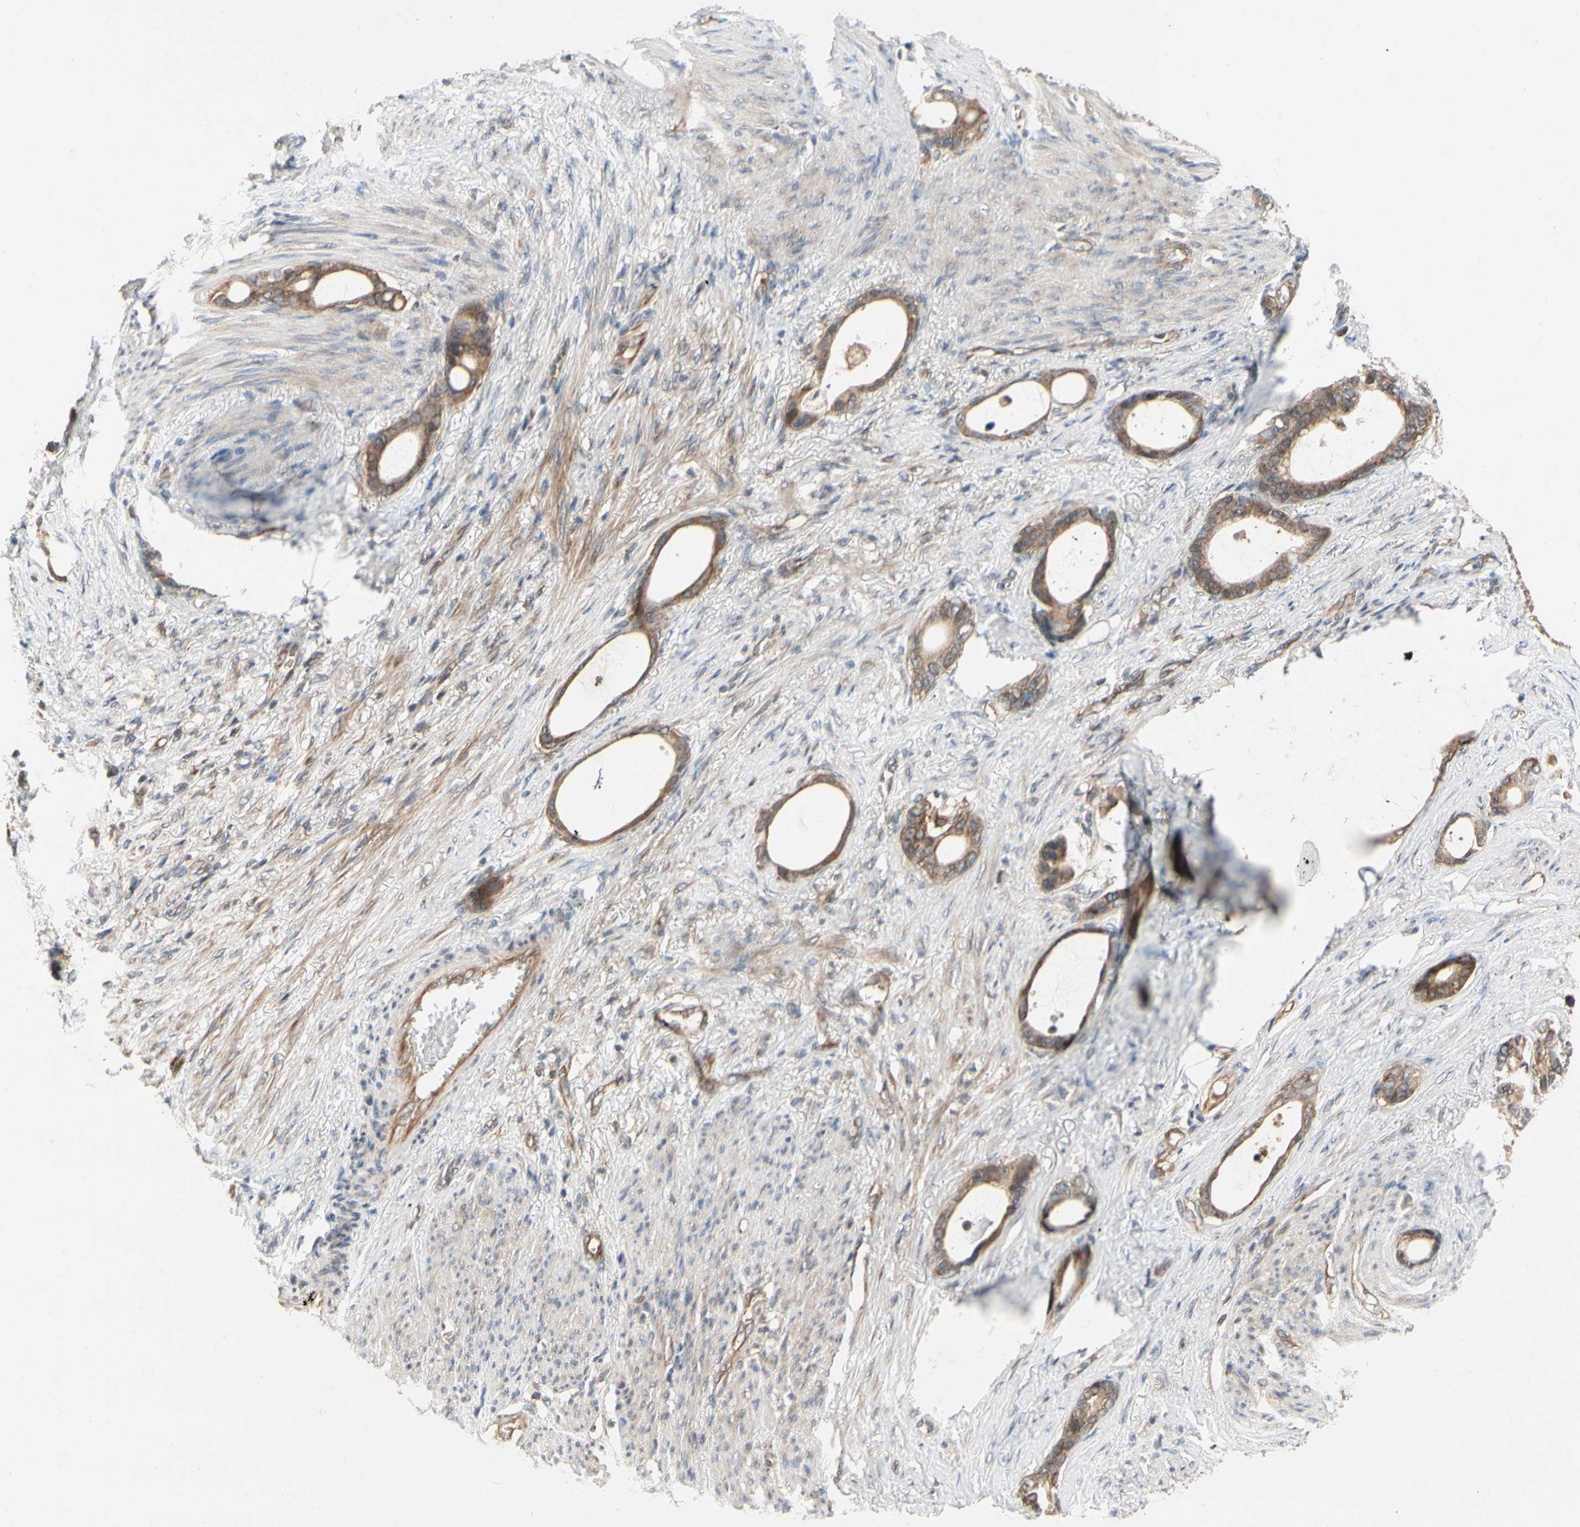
{"staining": {"intensity": "moderate", "quantity": ">75%", "location": "cytoplasmic/membranous"}, "tissue": "stomach cancer", "cell_type": "Tumor cells", "image_type": "cancer", "snomed": [{"axis": "morphology", "description": "Adenocarcinoma, NOS"}, {"axis": "topography", "description": "Stomach"}], "caption": "Brown immunohistochemical staining in stomach cancer displays moderate cytoplasmic/membranous expression in about >75% of tumor cells. (IHC, brightfield microscopy, high magnification).", "gene": "TDRP", "patient": {"sex": "female", "age": 75}}